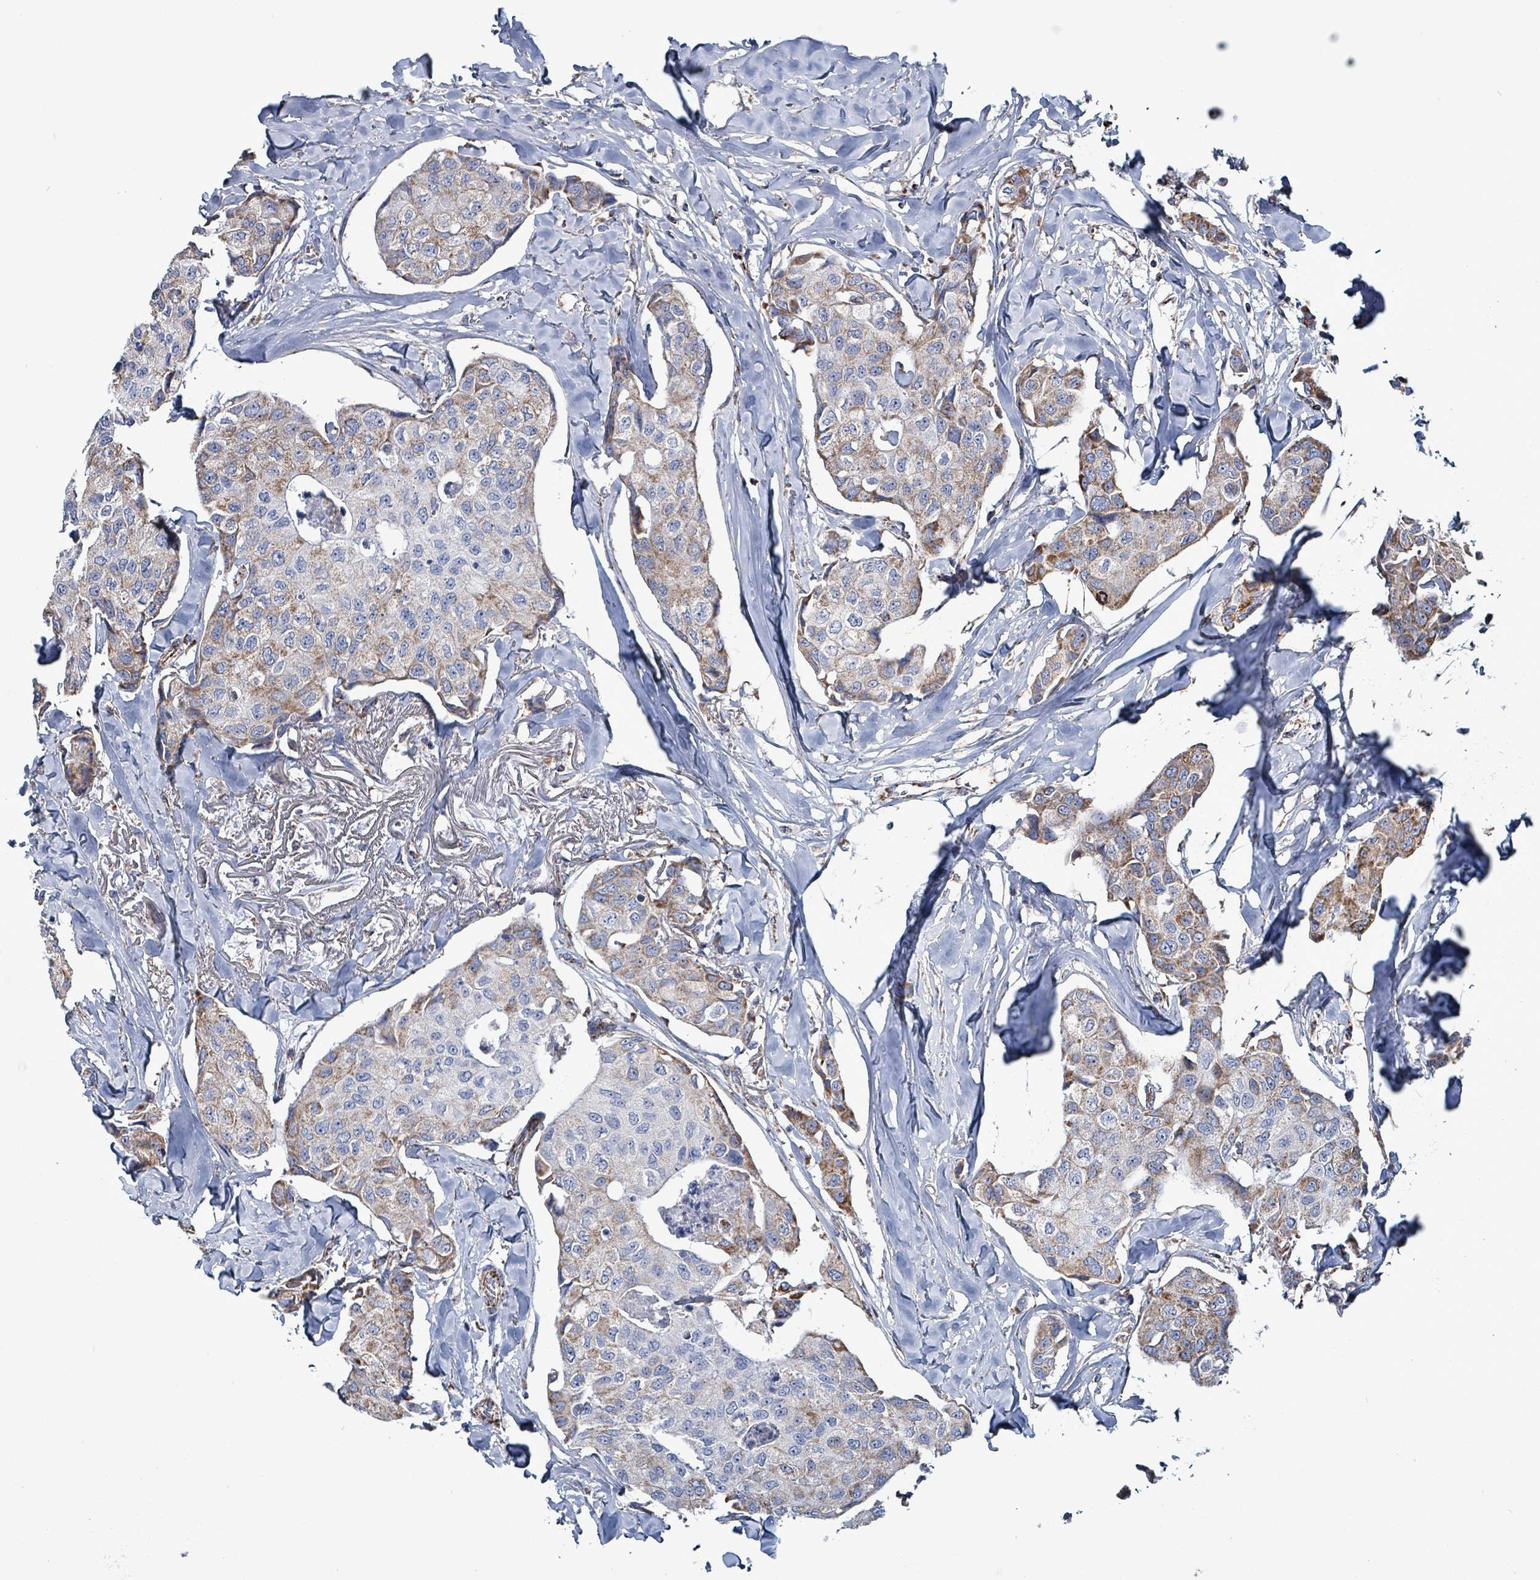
{"staining": {"intensity": "moderate", "quantity": "25%-75%", "location": "cytoplasmic/membranous"}, "tissue": "breast cancer", "cell_type": "Tumor cells", "image_type": "cancer", "snomed": [{"axis": "morphology", "description": "Duct carcinoma"}, {"axis": "topography", "description": "Breast"}], "caption": "Immunohistochemistry (IHC) photomicrograph of human breast cancer (intraductal carcinoma) stained for a protein (brown), which reveals medium levels of moderate cytoplasmic/membranous staining in about 25%-75% of tumor cells.", "gene": "IDH3B", "patient": {"sex": "female", "age": 80}}